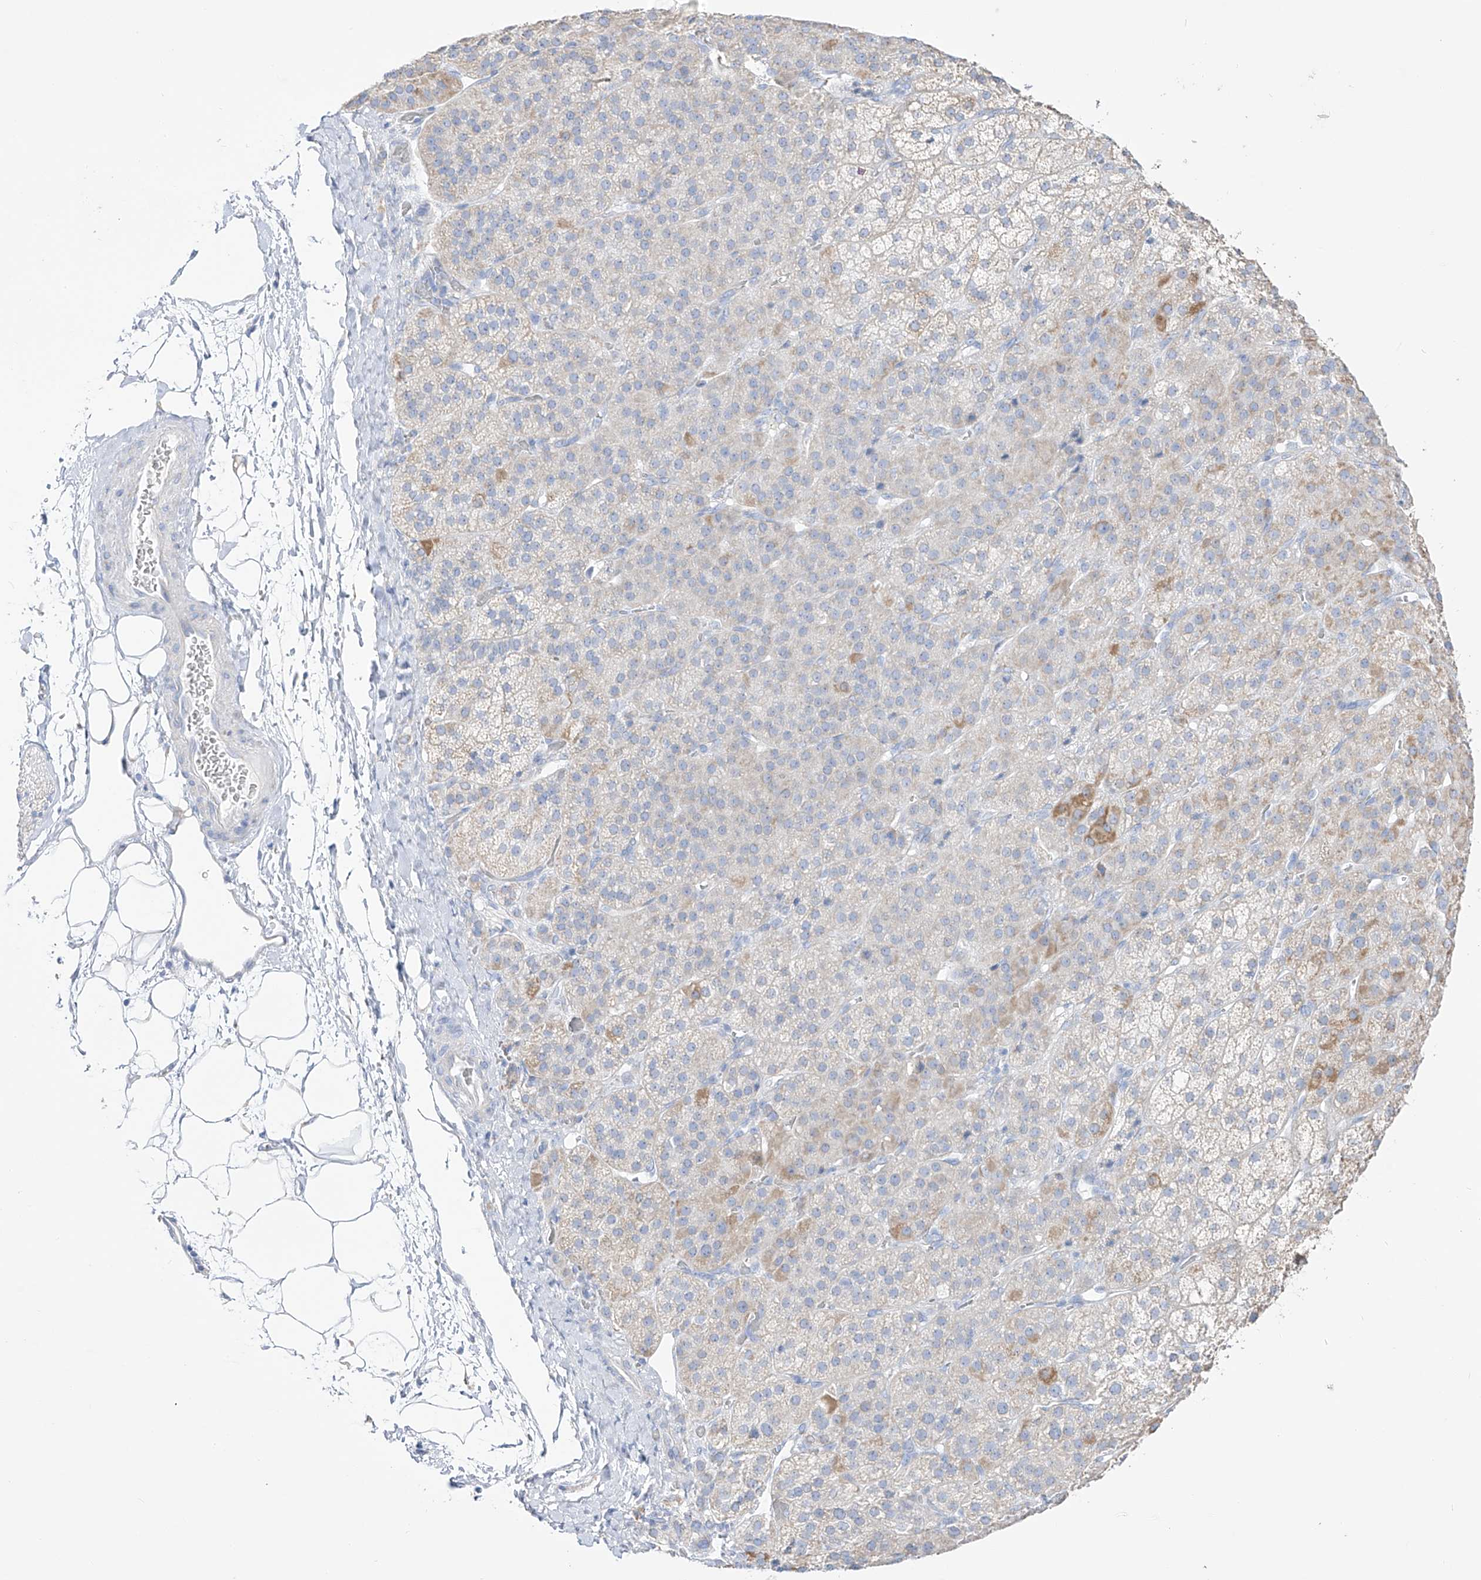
{"staining": {"intensity": "moderate", "quantity": "25%-75%", "location": "cytoplasmic/membranous"}, "tissue": "adrenal gland", "cell_type": "Glandular cells", "image_type": "normal", "snomed": [{"axis": "morphology", "description": "Normal tissue, NOS"}, {"axis": "topography", "description": "Adrenal gland"}], "caption": "Immunohistochemistry image of normal human adrenal gland stained for a protein (brown), which demonstrates medium levels of moderate cytoplasmic/membranous expression in approximately 25%-75% of glandular cells.", "gene": "RCHY1", "patient": {"sex": "female", "age": 57}}